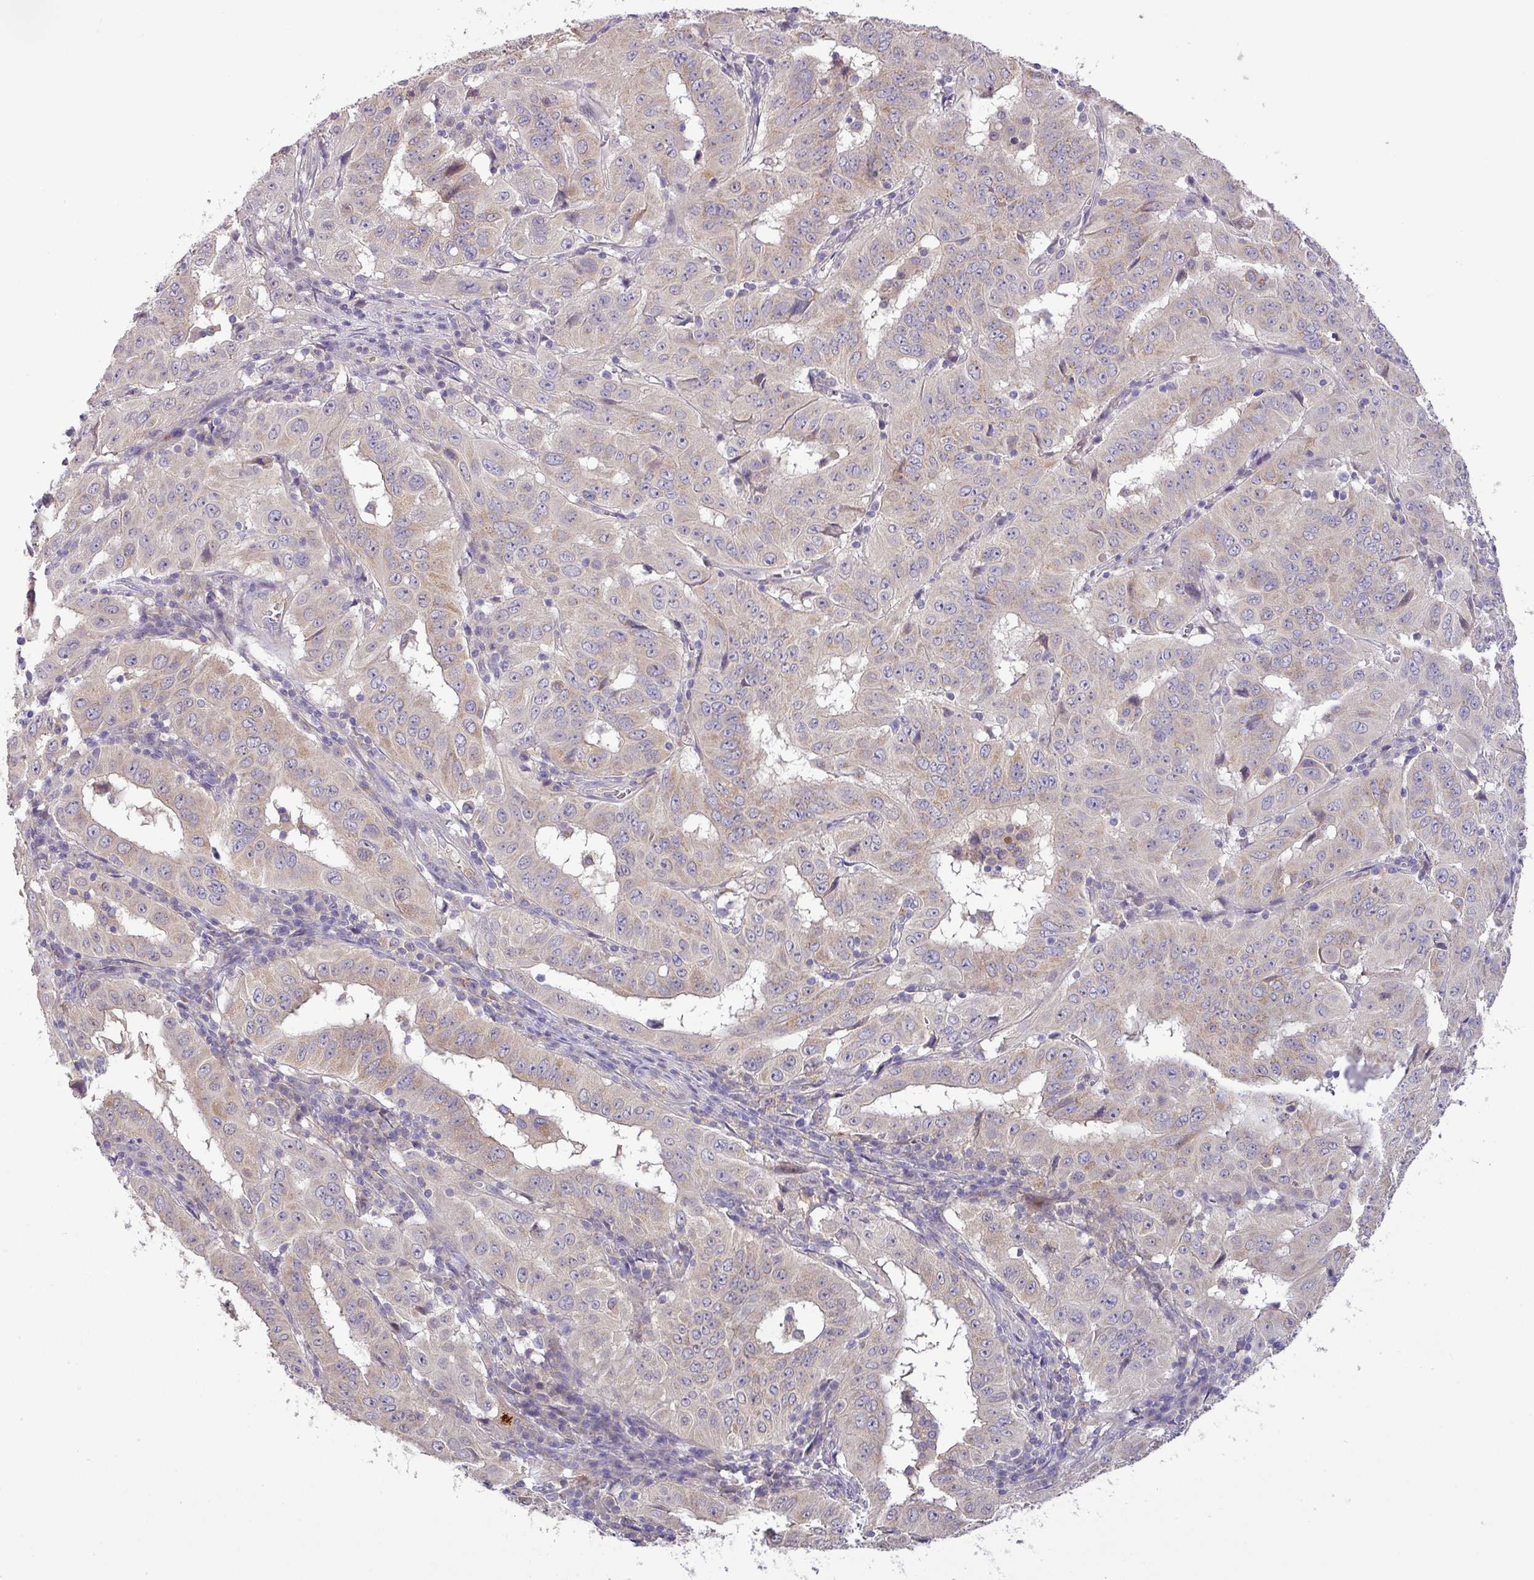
{"staining": {"intensity": "negative", "quantity": "none", "location": "none"}, "tissue": "pancreatic cancer", "cell_type": "Tumor cells", "image_type": "cancer", "snomed": [{"axis": "morphology", "description": "Adenocarcinoma, NOS"}, {"axis": "topography", "description": "Pancreas"}], "caption": "There is no significant expression in tumor cells of adenocarcinoma (pancreatic).", "gene": "GALNT12", "patient": {"sex": "male", "age": 63}}